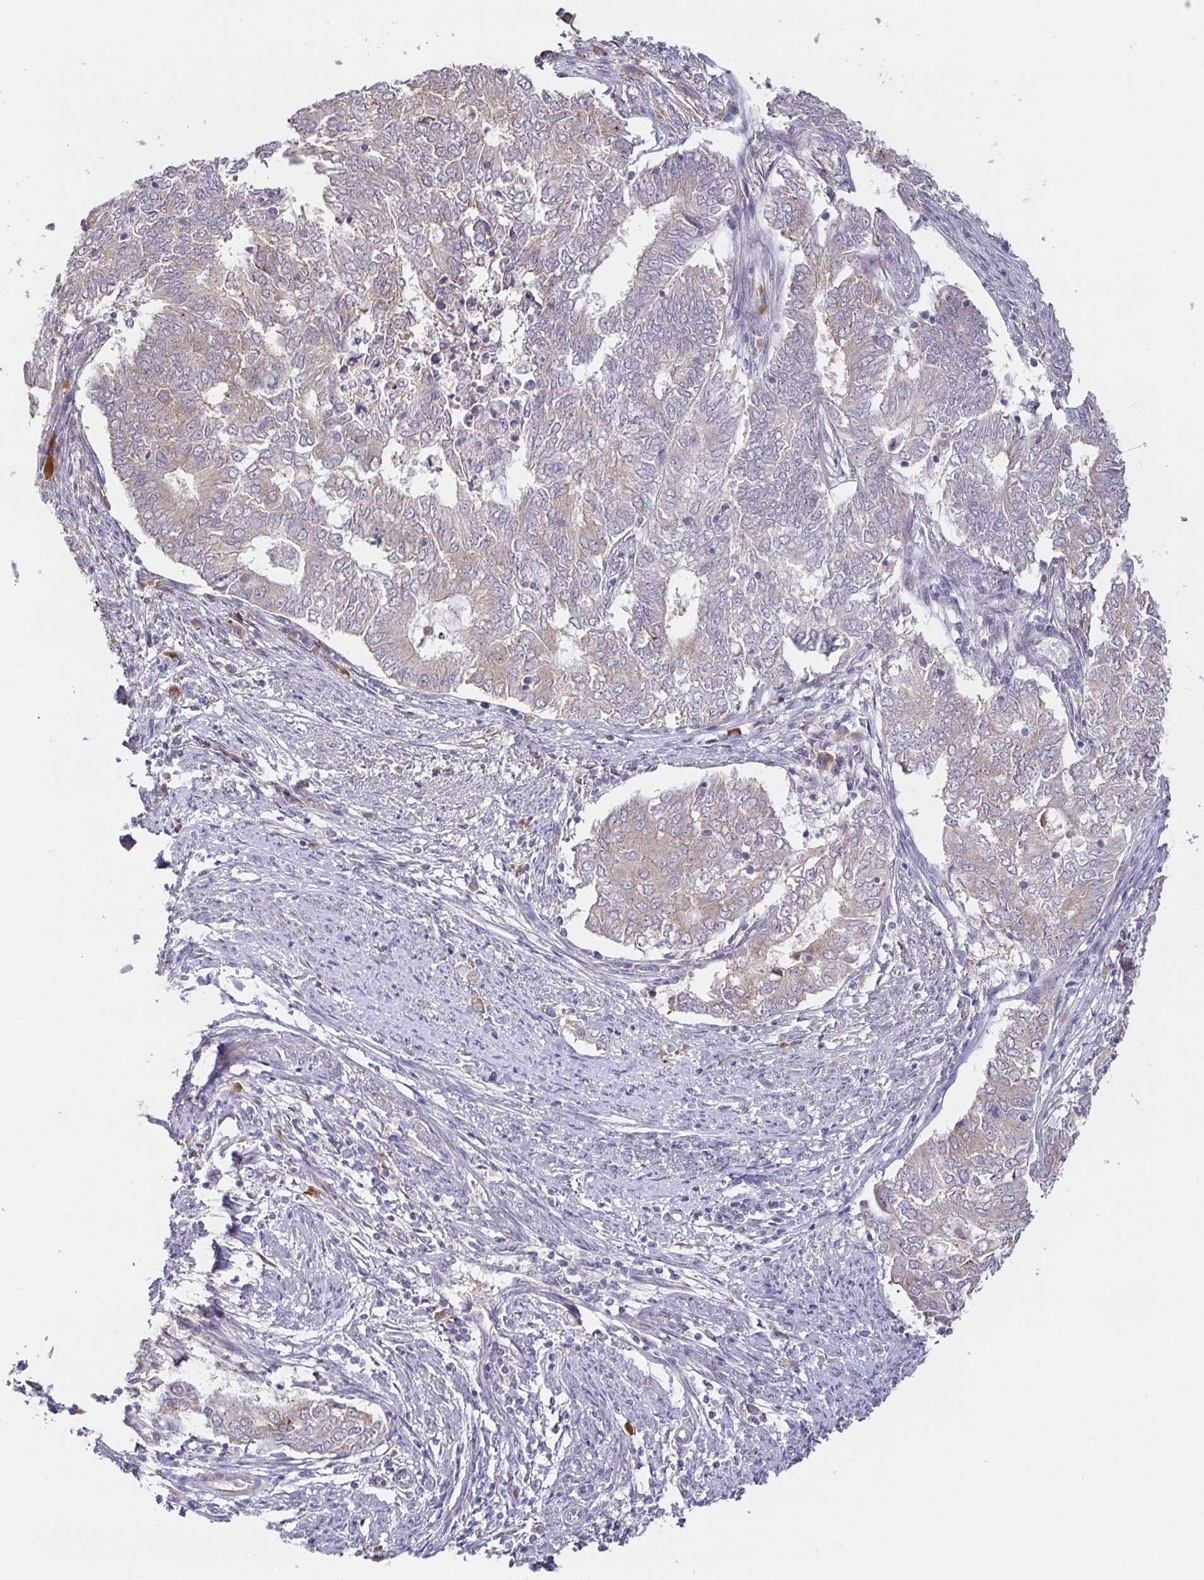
{"staining": {"intensity": "weak", "quantity": "25%-75%", "location": "cytoplasmic/membranous"}, "tissue": "endometrial cancer", "cell_type": "Tumor cells", "image_type": "cancer", "snomed": [{"axis": "morphology", "description": "Adenocarcinoma, NOS"}, {"axis": "topography", "description": "Endometrium"}], "caption": "Protein staining shows weak cytoplasmic/membranous positivity in about 25%-75% of tumor cells in endometrial adenocarcinoma.", "gene": "ZDHHC11", "patient": {"sex": "female", "age": 62}}